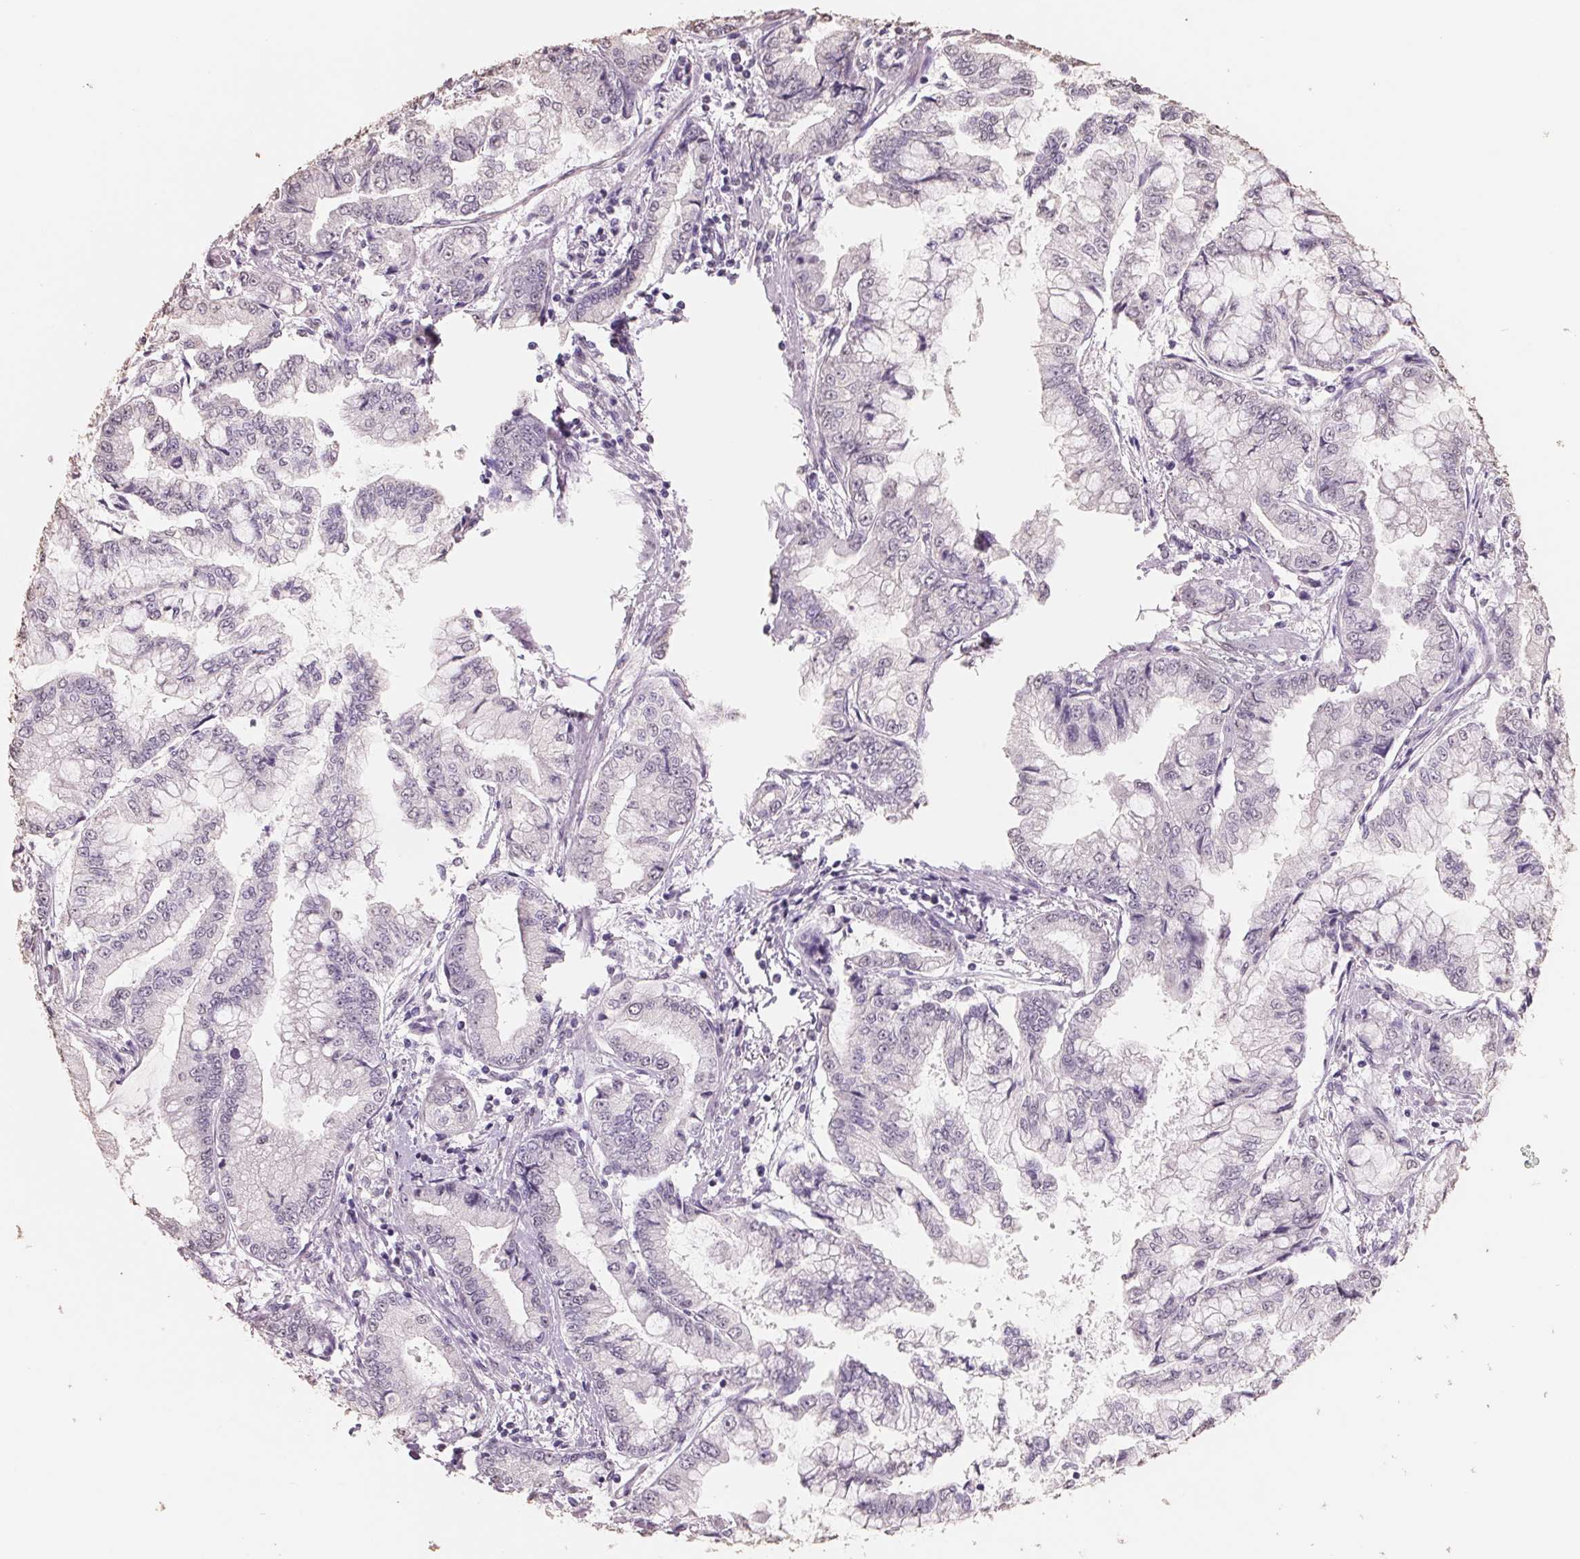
{"staining": {"intensity": "negative", "quantity": "none", "location": "none"}, "tissue": "stomach cancer", "cell_type": "Tumor cells", "image_type": "cancer", "snomed": [{"axis": "morphology", "description": "Adenocarcinoma, NOS"}, {"axis": "topography", "description": "Stomach, upper"}], "caption": "The photomicrograph shows no significant positivity in tumor cells of stomach cancer. Nuclei are stained in blue.", "gene": "FTCD", "patient": {"sex": "female", "age": 74}}